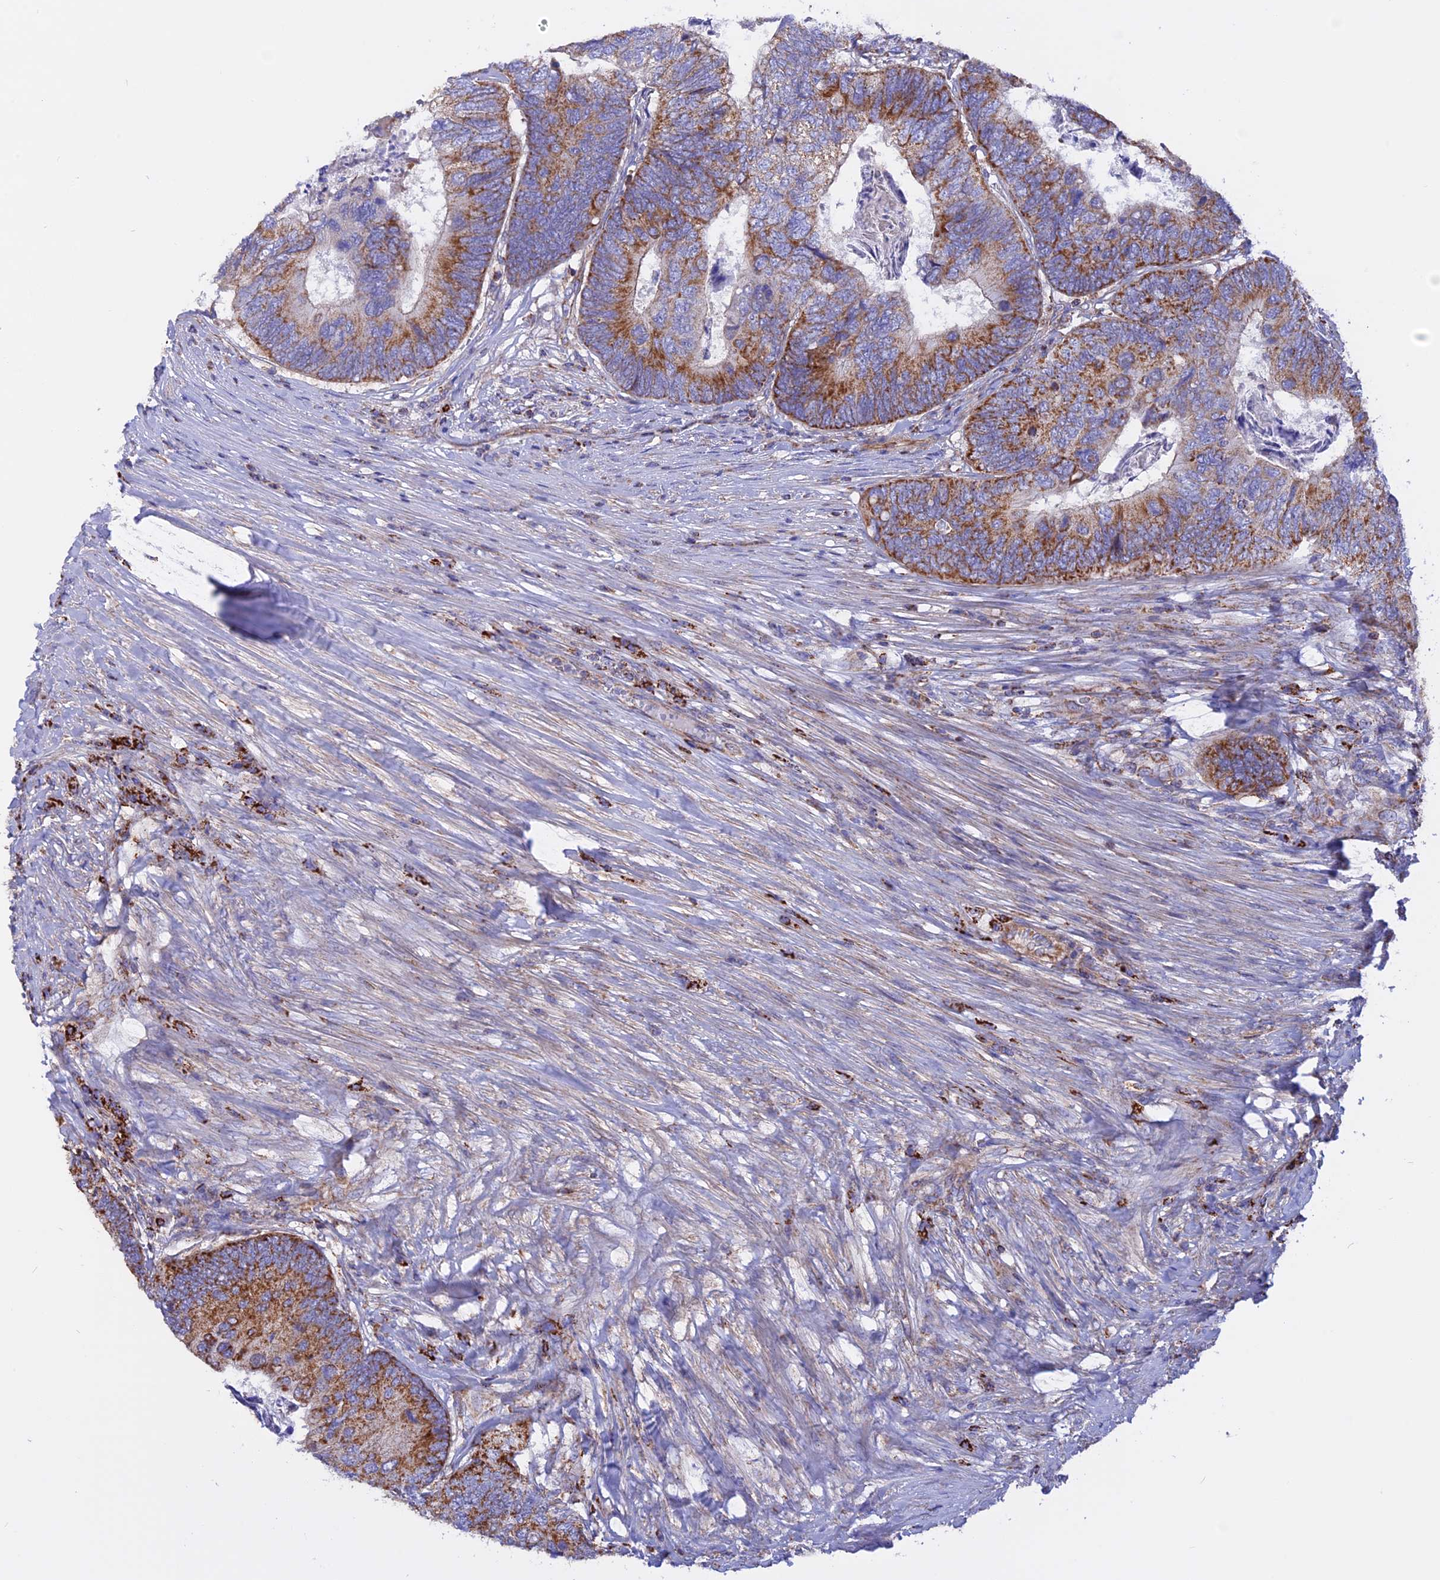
{"staining": {"intensity": "strong", "quantity": ">75%", "location": "cytoplasmic/membranous"}, "tissue": "colorectal cancer", "cell_type": "Tumor cells", "image_type": "cancer", "snomed": [{"axis": "morphology", "description": "Adenocarcinoma, NOS"}, {"axis": "topography", "description": "Colon"}], "caption": "Immunohistochemistry image of neoplastic tissue: human colorectal adenocarcinoma stained using immunohistochemistry (IHC) demonstrates high levels of strong protein expression localized specifically in the cytoplasmic/membranous of tumor cells, appearing as a cytoplasmic/membranous brown color.", "gene": "GCDH", "patient": {"sex": "female", "age": 67}}